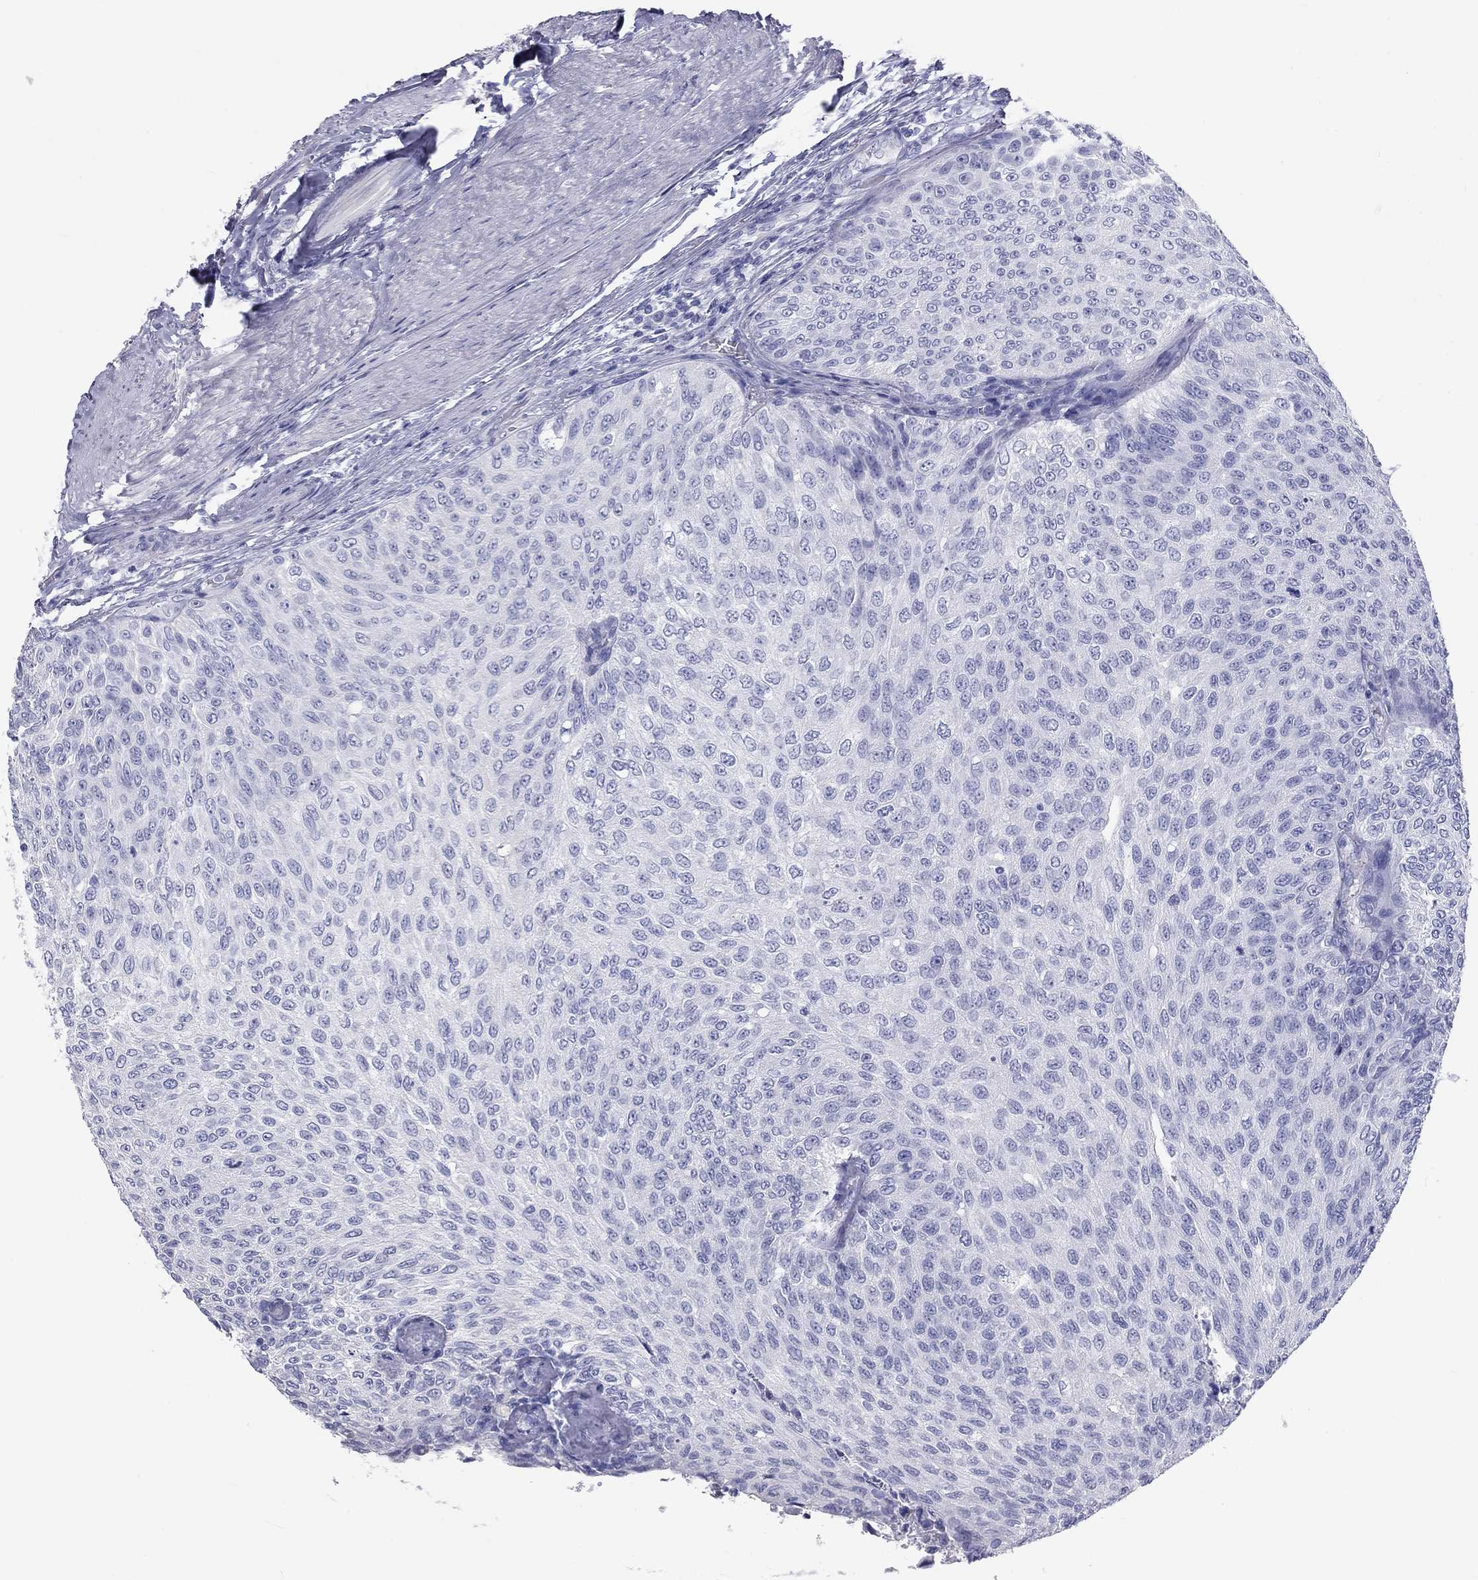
{"staining": {"intensity": "negative", "quantity": "none", "location": "none"}, "tissue": "urothelial cancer", "cell_type": "Tumor cells", "image_type": "cancer", "snomed": [{"axis": "morphology", "description": "Urothelial carcinoma, Low grade"}, {"axis": "topography", "description": "Ureter, NOS"}, {"axis": "topography", "description": "Urinary bladder"}], "caption": "An immunohistochemistry image of urothelial cancer is shown. There is no staining in tumor cells of urothelial cancer.", "gene": "DNALI1", "patient": {"sex": "male", "age": 78}}